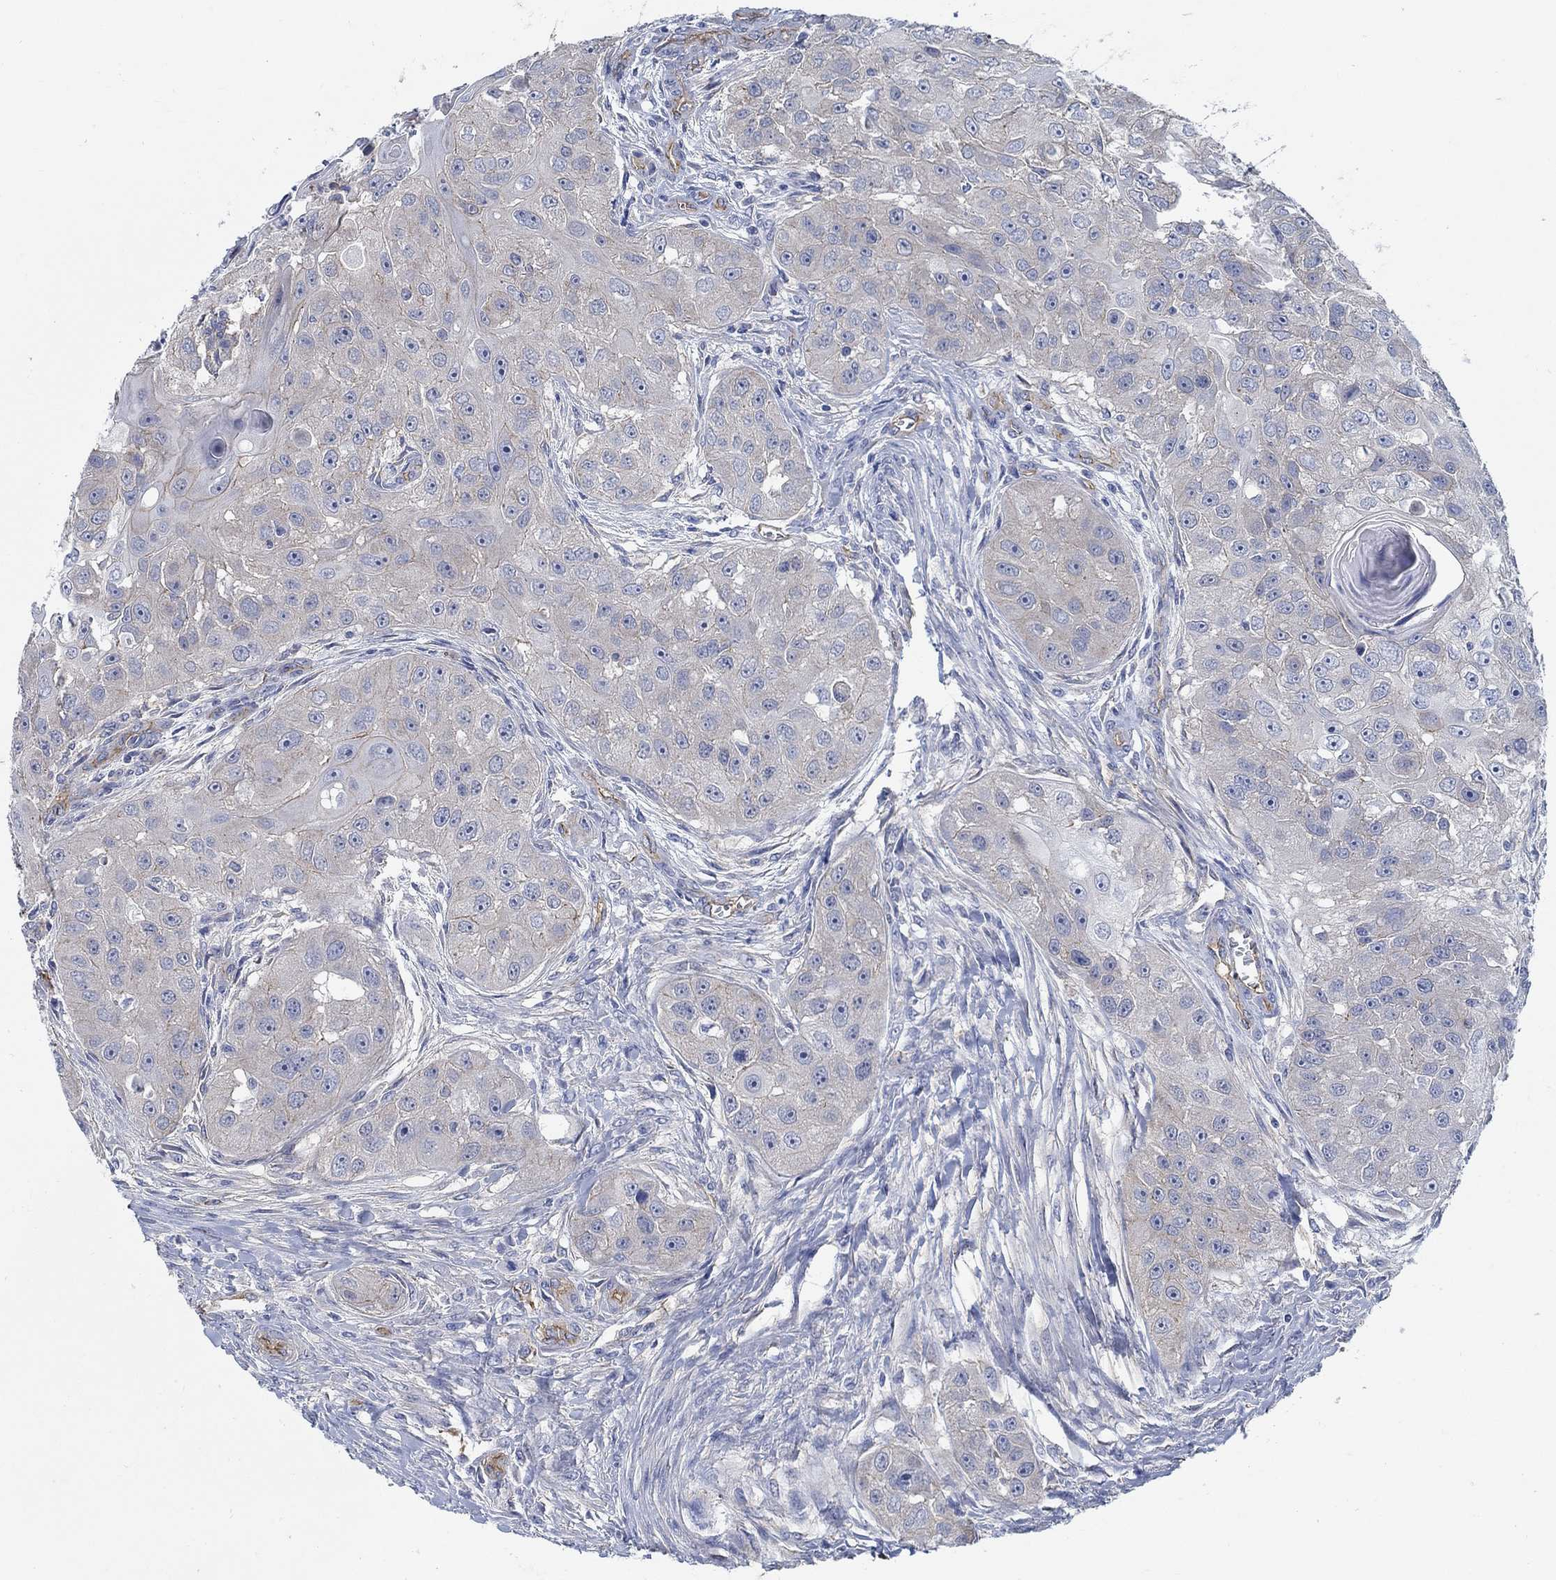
{"staining": {"intensity": "negative", "quantity": "none", "location": "none"}, "tissue": "head and neck cancer", "cell_type": "Tumor cells", "image_type": "cancer", "snomed": [{"axis": "morphology", "description": "Normal tissue, NOS"}, {"axis": "morphology", "description": "Squamous cell carcinoma, NOS"}, {"axis": "topography", "description": "Skeletal muscle"}, {"axis": "topography", "description": "Head-Neck"}], "caption": "Immunohistochemistry histopathology image of neoplastic tissue: human head and neck cancer (squamous cell carcinoma) stained with DAB shows no significant protein expression in tumor cells. Nuclei are stained in blue.", "gene": "TMEM198", "patient": {"sex": "male", "age": 51}}